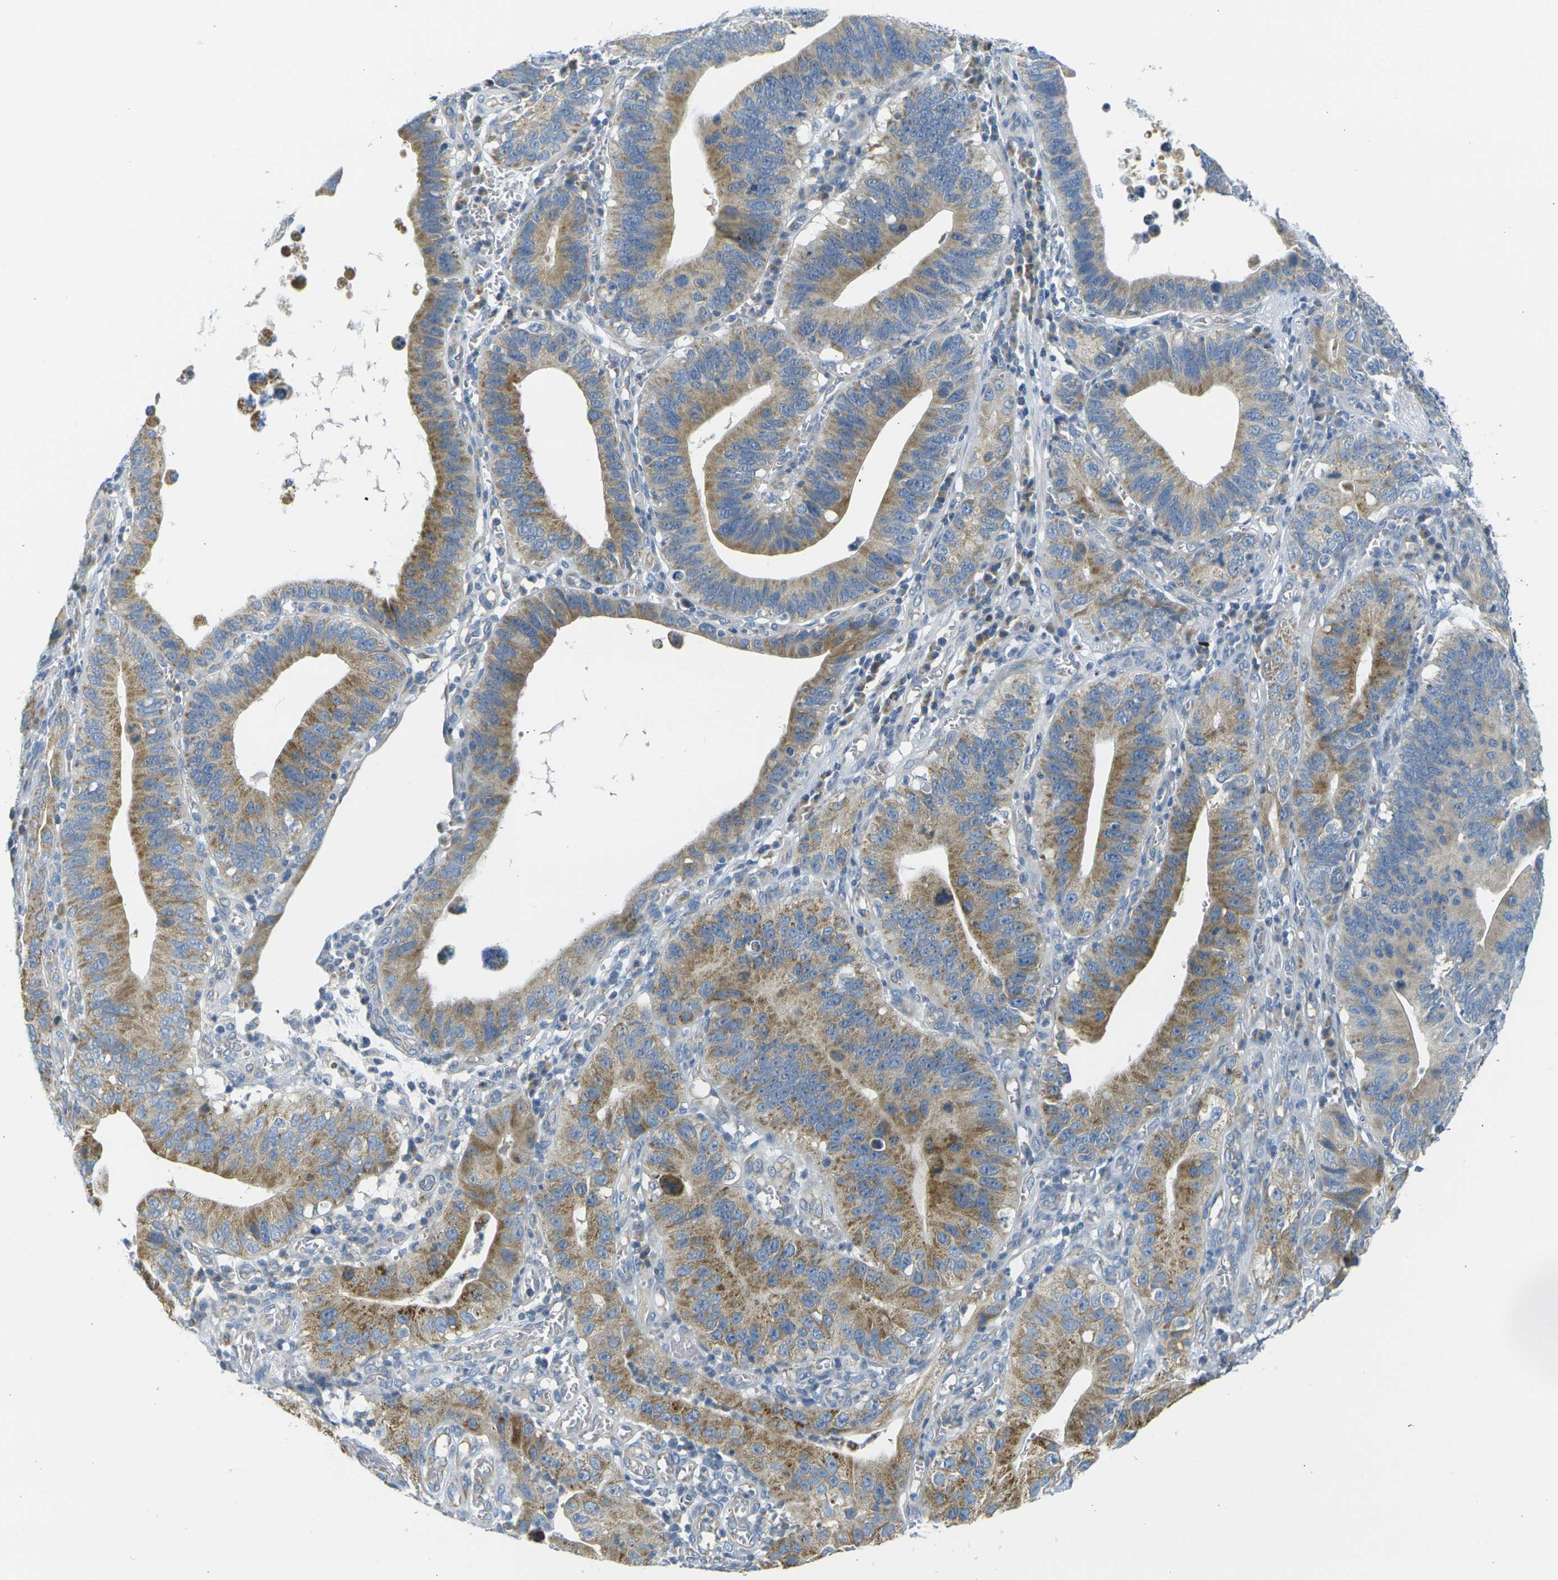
{"staining": {"intensity": "moderate", "quantity": ">75%", "location": "cytoplasmic/membranous"}, "tissue": "stomach cancer", "cell_type": "Tumor cells", "image_type": "cancer", "snomed": [{"axis": "morphology", "description": "Adenocarcinoma, NOS"}, {"axis": "topography", "description": "Stomach"}, {"axis": "topography", "description": "Gastric cardia"}], "caption": "An immunohistochemistry (IHC) micrograph of tumor tissue is shown. Protein staining in brown shows moderate cytoplasmic/membranous positivity in stomach cancer within tumor cells. Using DAB (3,3'-diaminobenzidine) (brown) and hematoxylin (blue) stains, captured at high magnification using brightfield microscopy.", "gene": "PARD6B", "patient": {"sex": "male", "age": 59}}